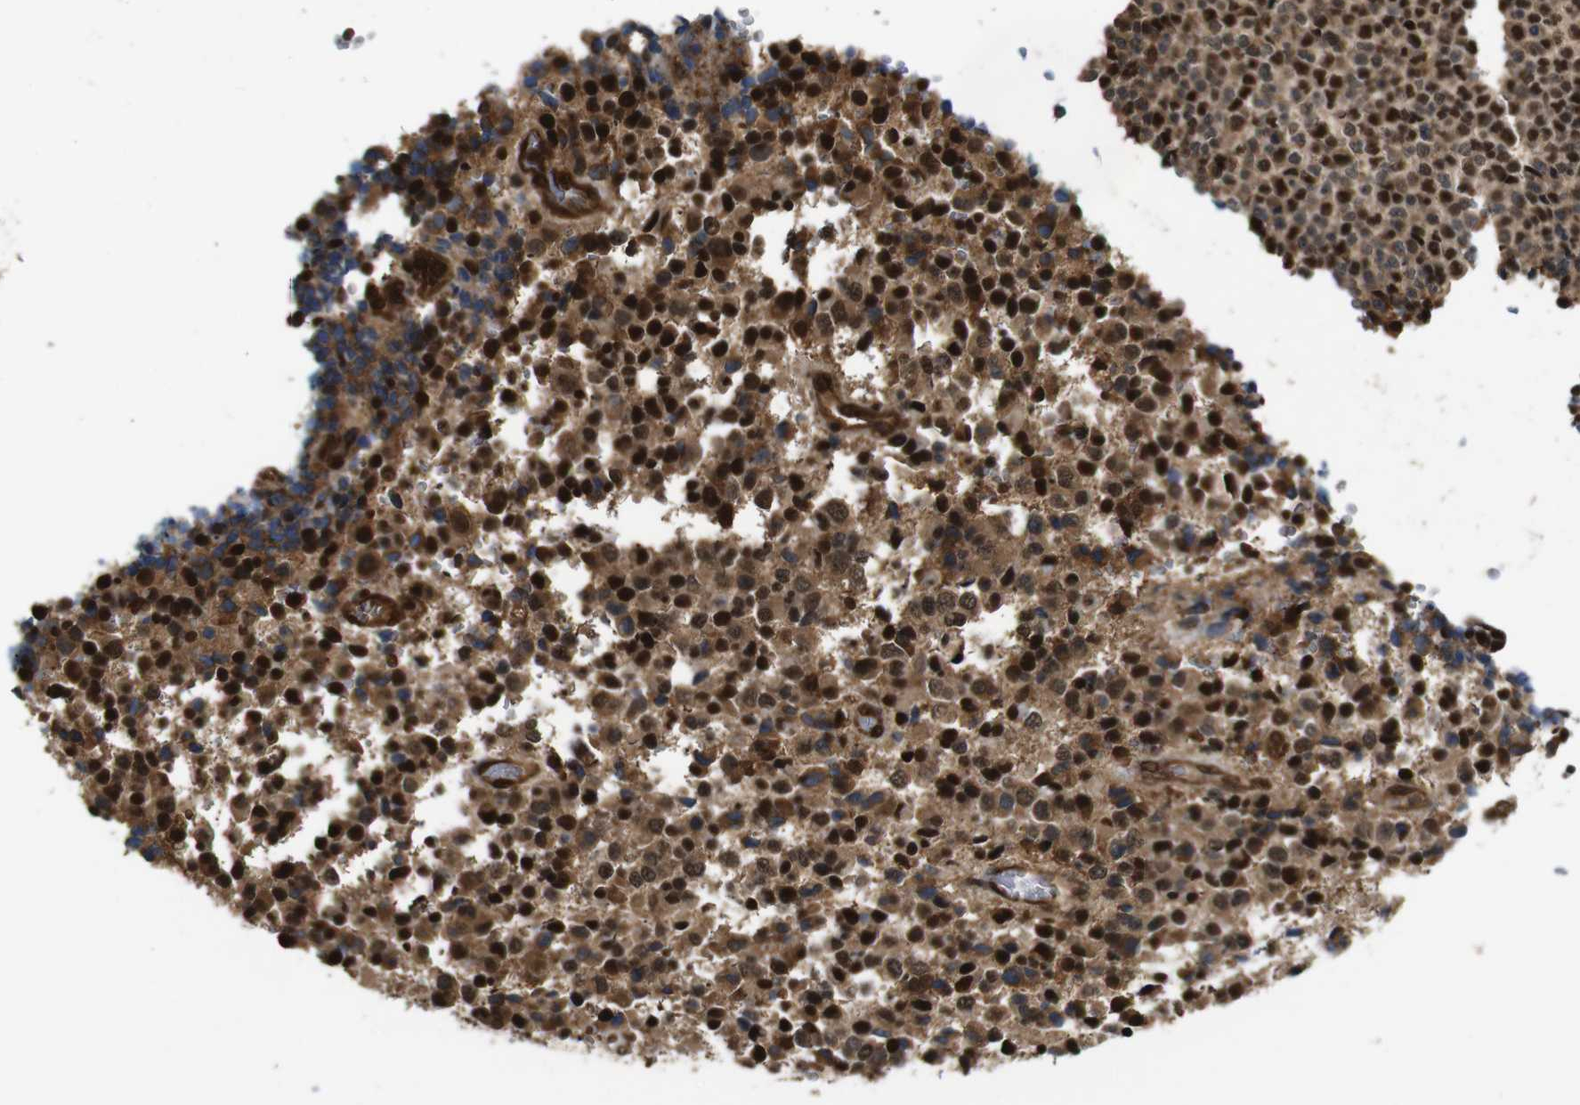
{"staining": {"intensity": "strong", "quantity": ">75%", "location": "cytoplasmic/membranous,nuclear"}, "tissue": "glioma", "cell_type": "Tumor cells", "image_type": "cancer", "snomed": [{"axis": "morphology", "description": "Glioma, malignant, High grade"}, {"axis": "topography", "description": "pancreas cauda"}], "caption": "Human glioma stained with a brown dye displays strong cytoplasmic/membranous and nuclear positive positivity in about >75% of tumor cells.", "gene": "VCP", "patient": {"sex": "male", "age": 60}}